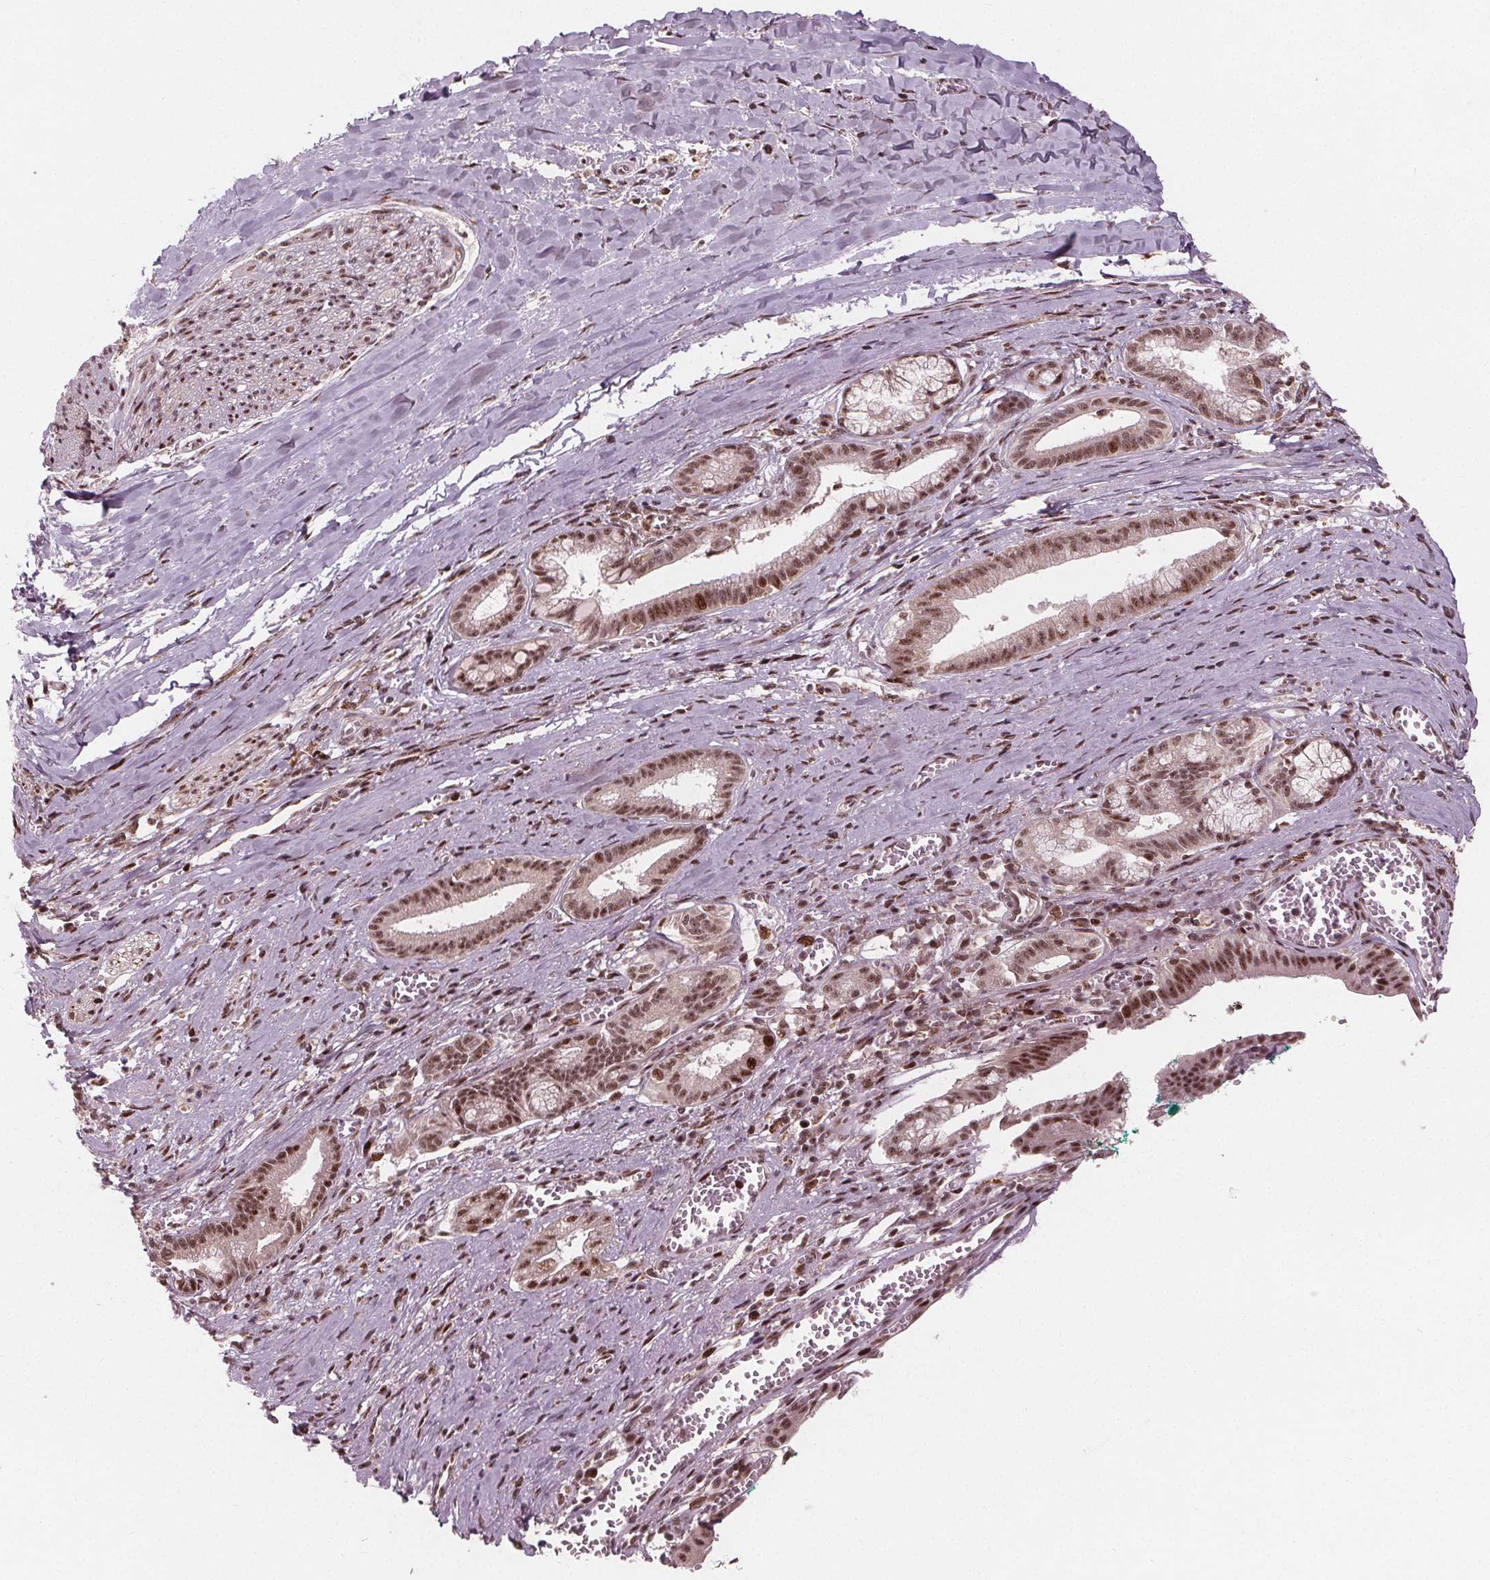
{"staining": {"intensity": "moderate", "quantity": ">75%", "location": "nuclear"}, "tissue": "pancreatic cancer", "cell_type": "Tumor cells", "image_type": "cancer", "snomed": [{"axis": "morphology", "description": "Normal tissue, NOS"}, {"axis": "morphology", "description": "Adenocarcinoma, NOS"}, {"axis": "topography", "description": "Lymph node"}, {"axis": "topography", "description": "Pancreas"}], "caption": "The micrograph demonstrates staining of pancreatic cancer, revealing moderate nuclear protein staining (brown color) within tumor cells.", "gene": "SNRNP35", "patient": {"sex": "female", "age": 58}}